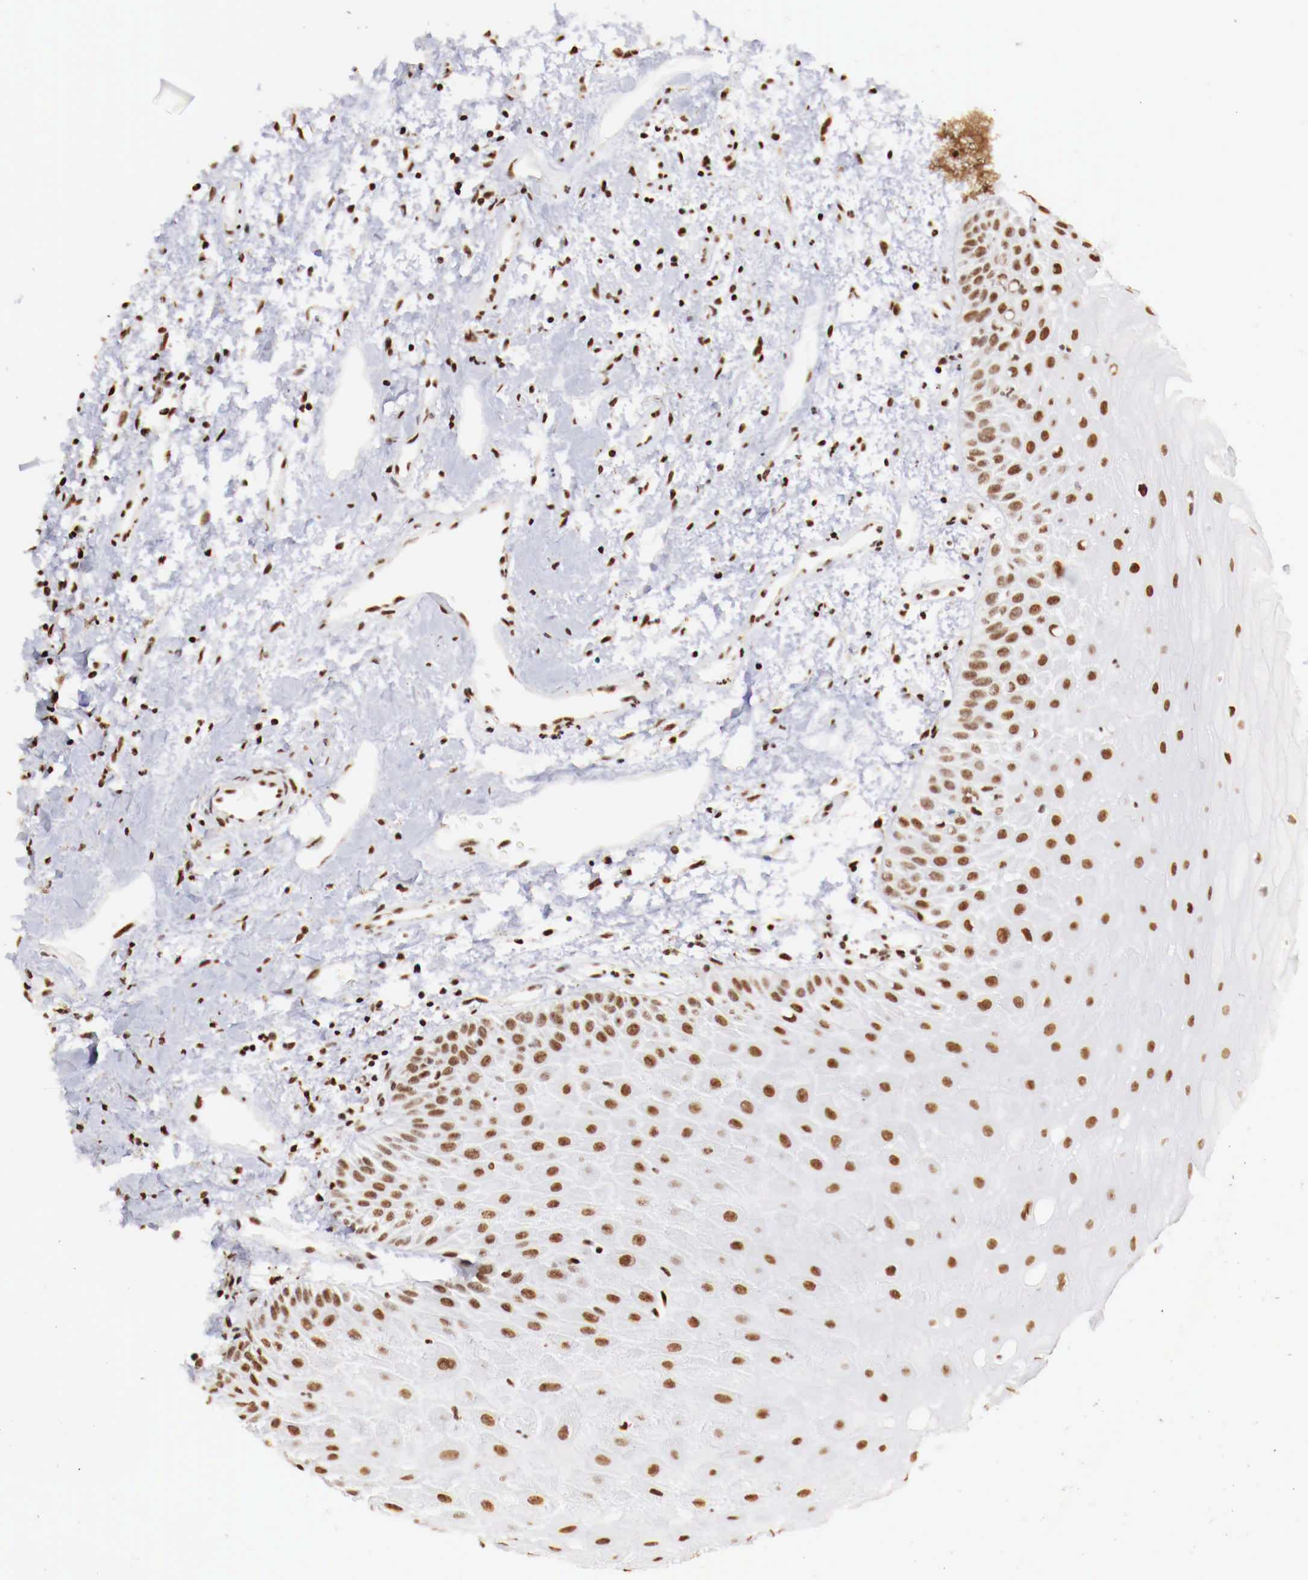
{"staining": {"intensity": "moderate", "quantity": ">75%", "location": "nuclear"}, "tissue": "oral mucosa", "cell_type": "Squamous epithelial cells", "image_type": "normal", "snomed": [{"axis": "morphology", "description": "Normal tissue, NOS"}, {"axis": "topography", "description": "Oral tissue"}], "caption": "Protein expression analysis of benign oral mucosa shows moderate nuclear expression in about >75% of squamous epithelial cells.", "gene": "MAX", "patient": {"sex": "male", "age": 54}}